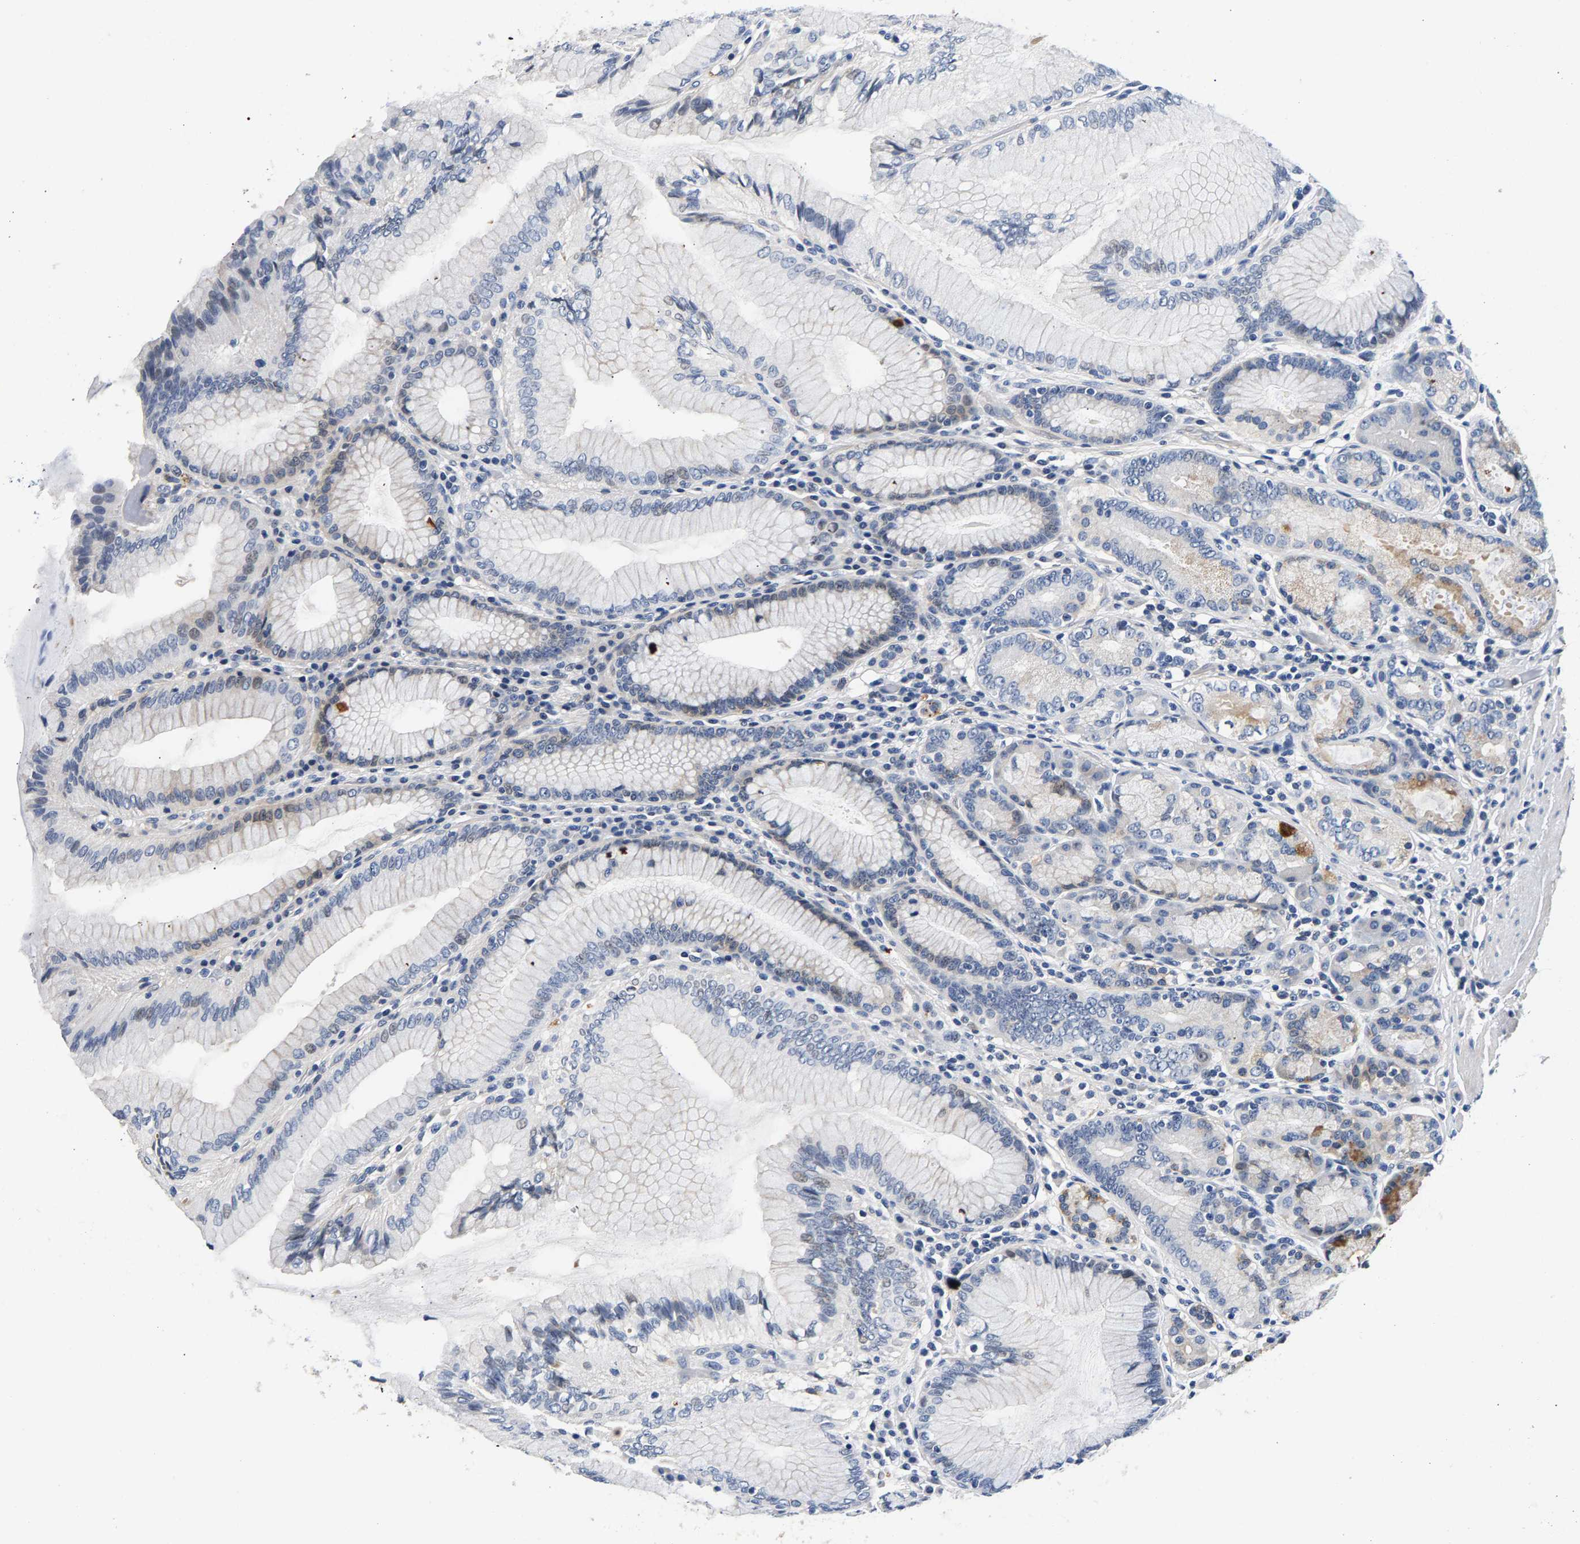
{"staining": {"intensity": "moderate", "quantity": "25%-75%", "location": "cytoplasmic/membranous"}, "tissue": "stomach", "cell_type": "Glandular cells", "image_type": "normal", "snomed": [{"axis": "morphology", "description": "Normal tissue, NOS"}, {"axis": "topography", "description": "Stomach, lower"}], "caption": "Immunohistochemical staining of unremarkable stomach exhibits medium levels of moderate cytoplasmic/membranous expression in about 25%-75% of glandular cells.", "gene": "P2RY4", "patient": {"sex": "female", "age": 76}}